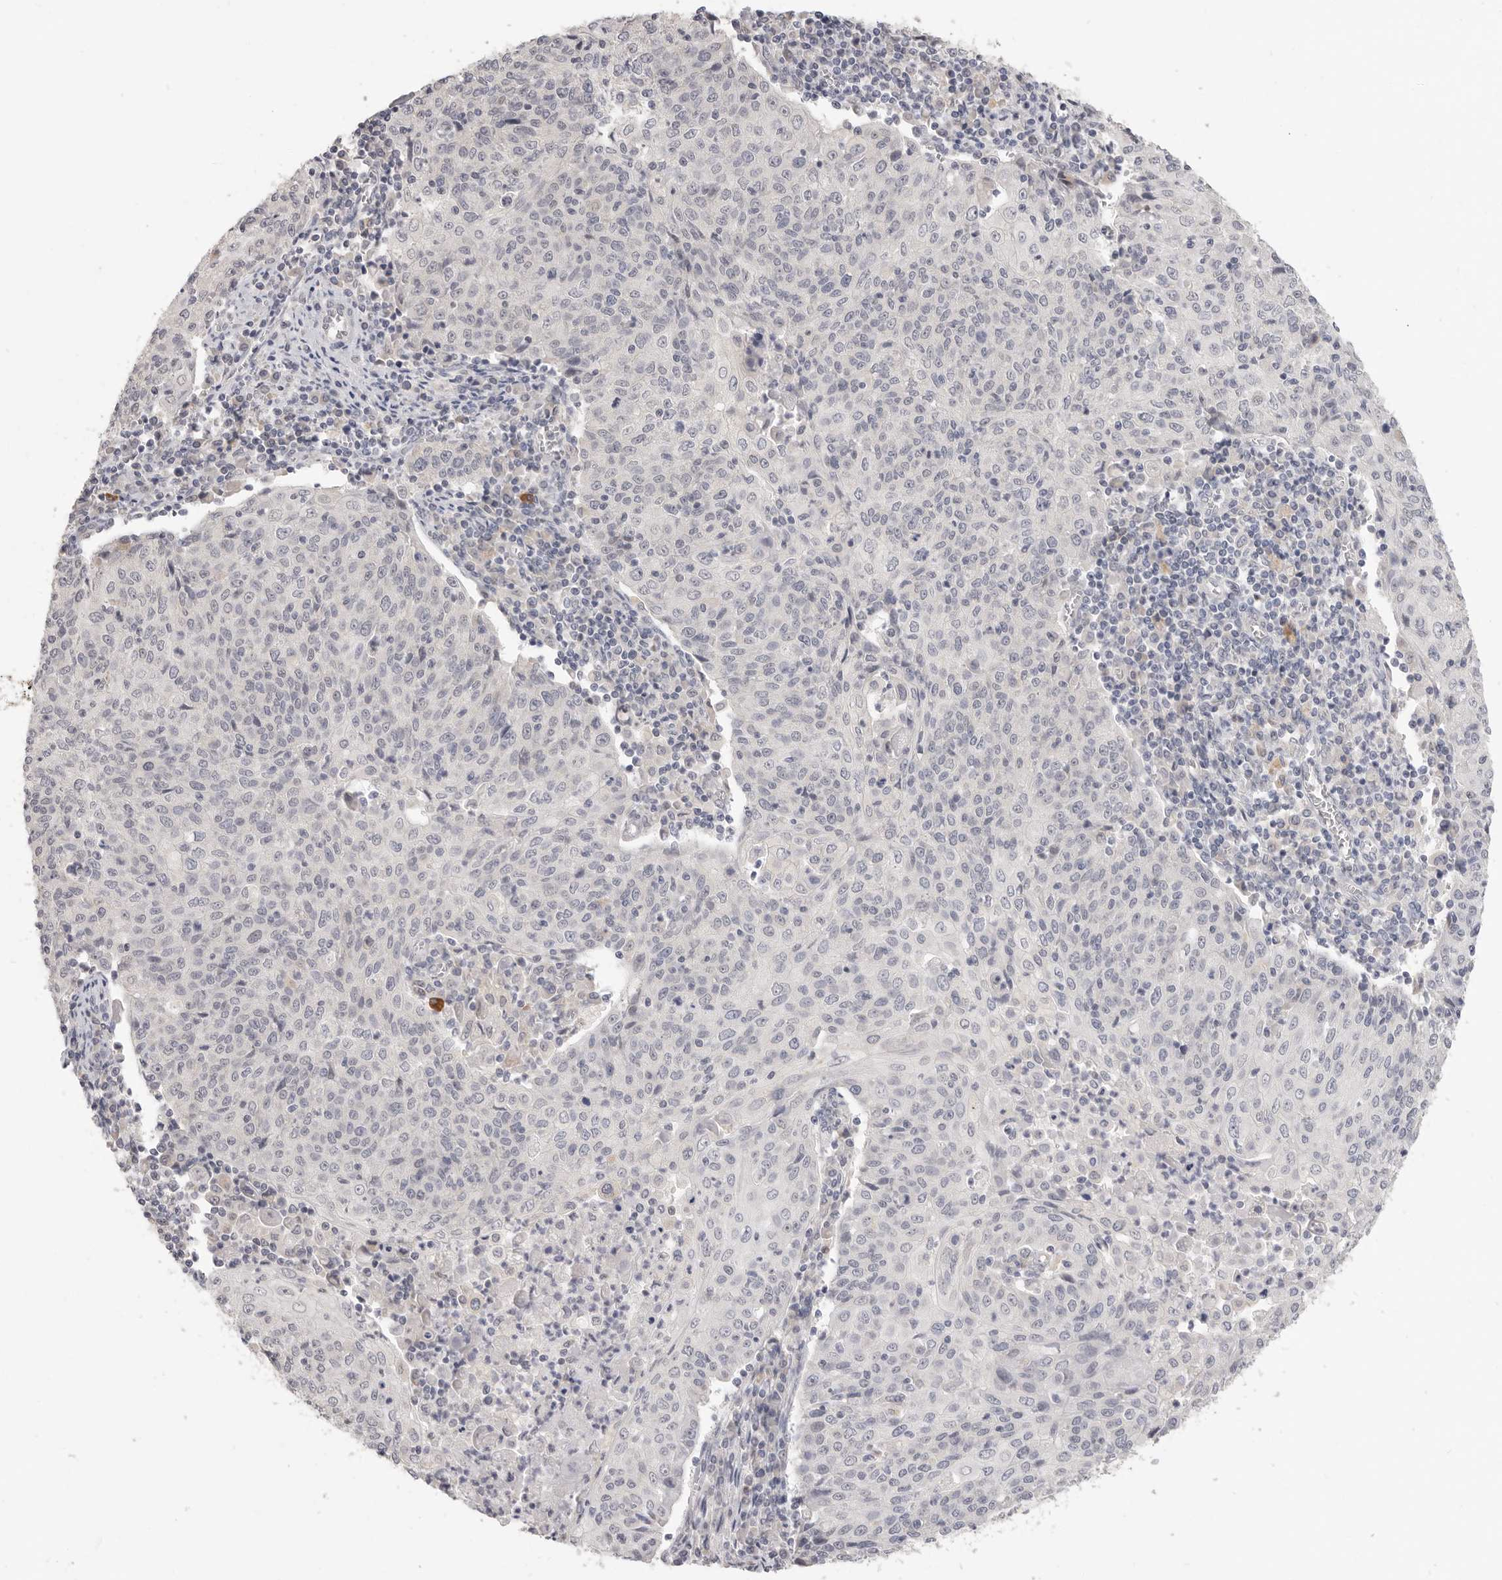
{"staining": {"intensity": "negative", "quantity": "none", "location": "none"}, "tissue": "cervical cancer", "cell_type": "Tumor cells", "image_type": "cancer", "snomed": [{"axis": "morphology", "description": "Squamous cell carcinoma, NOS"}, {"axis": "topography", "description": "Cervix"}], "caption": "Immunohistochemical staining of human cervical squamous cell carcinoma displays no significant positivity in tumor cells. The staining was performed using DAB (3,3'-diaminobenzidine) to visualize the protein expression in brown, while the nuclei were stained in blue with hematoxylin (Magnification: 20x).", "gene": "XIRP1", "patient": {"sex": "female", "age": 48}}